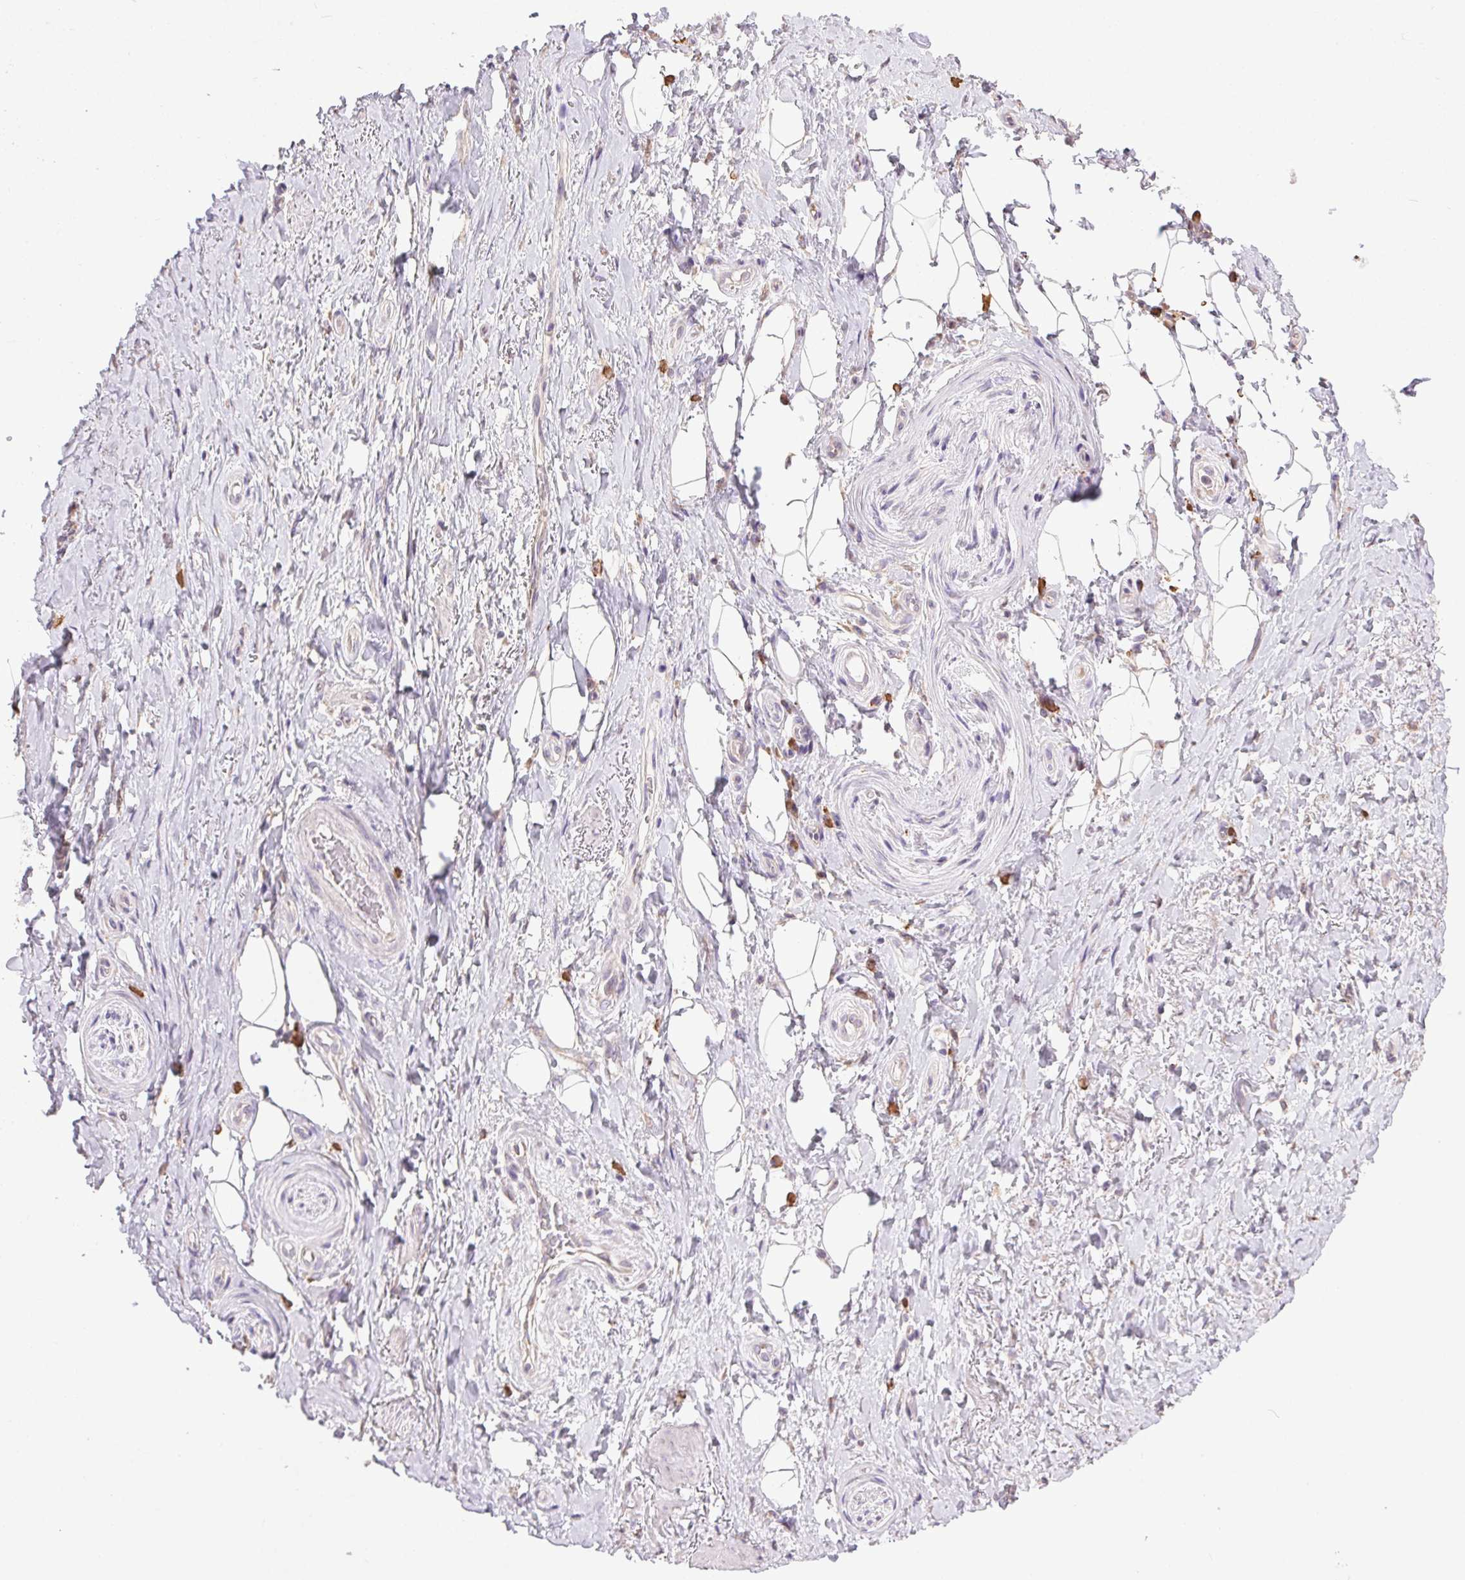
{"staining": {"intensity": "negative", "quantity": "none", "location": "none"}, "tissue": "adipose tissue", "cell_type": "Adipocytes", "image_type": "normal", "snomed": [{"axis": "morphology", "description": "Normal tissue, NOS"}, {"axis": "topography", "description": "Anal"}, {"axis": "topography", "description": "Peripheral nerve tissue"}], "caption": "Immunohistochemistry (IHC) image of normal adipose tissue: adipose tissue stained with DAB (3,3'-diaminobenzidine) exhibits no significant protein staining in adipocytes.", "gene": "SNX31", "patient": {"sex": "male", "age": 53}}